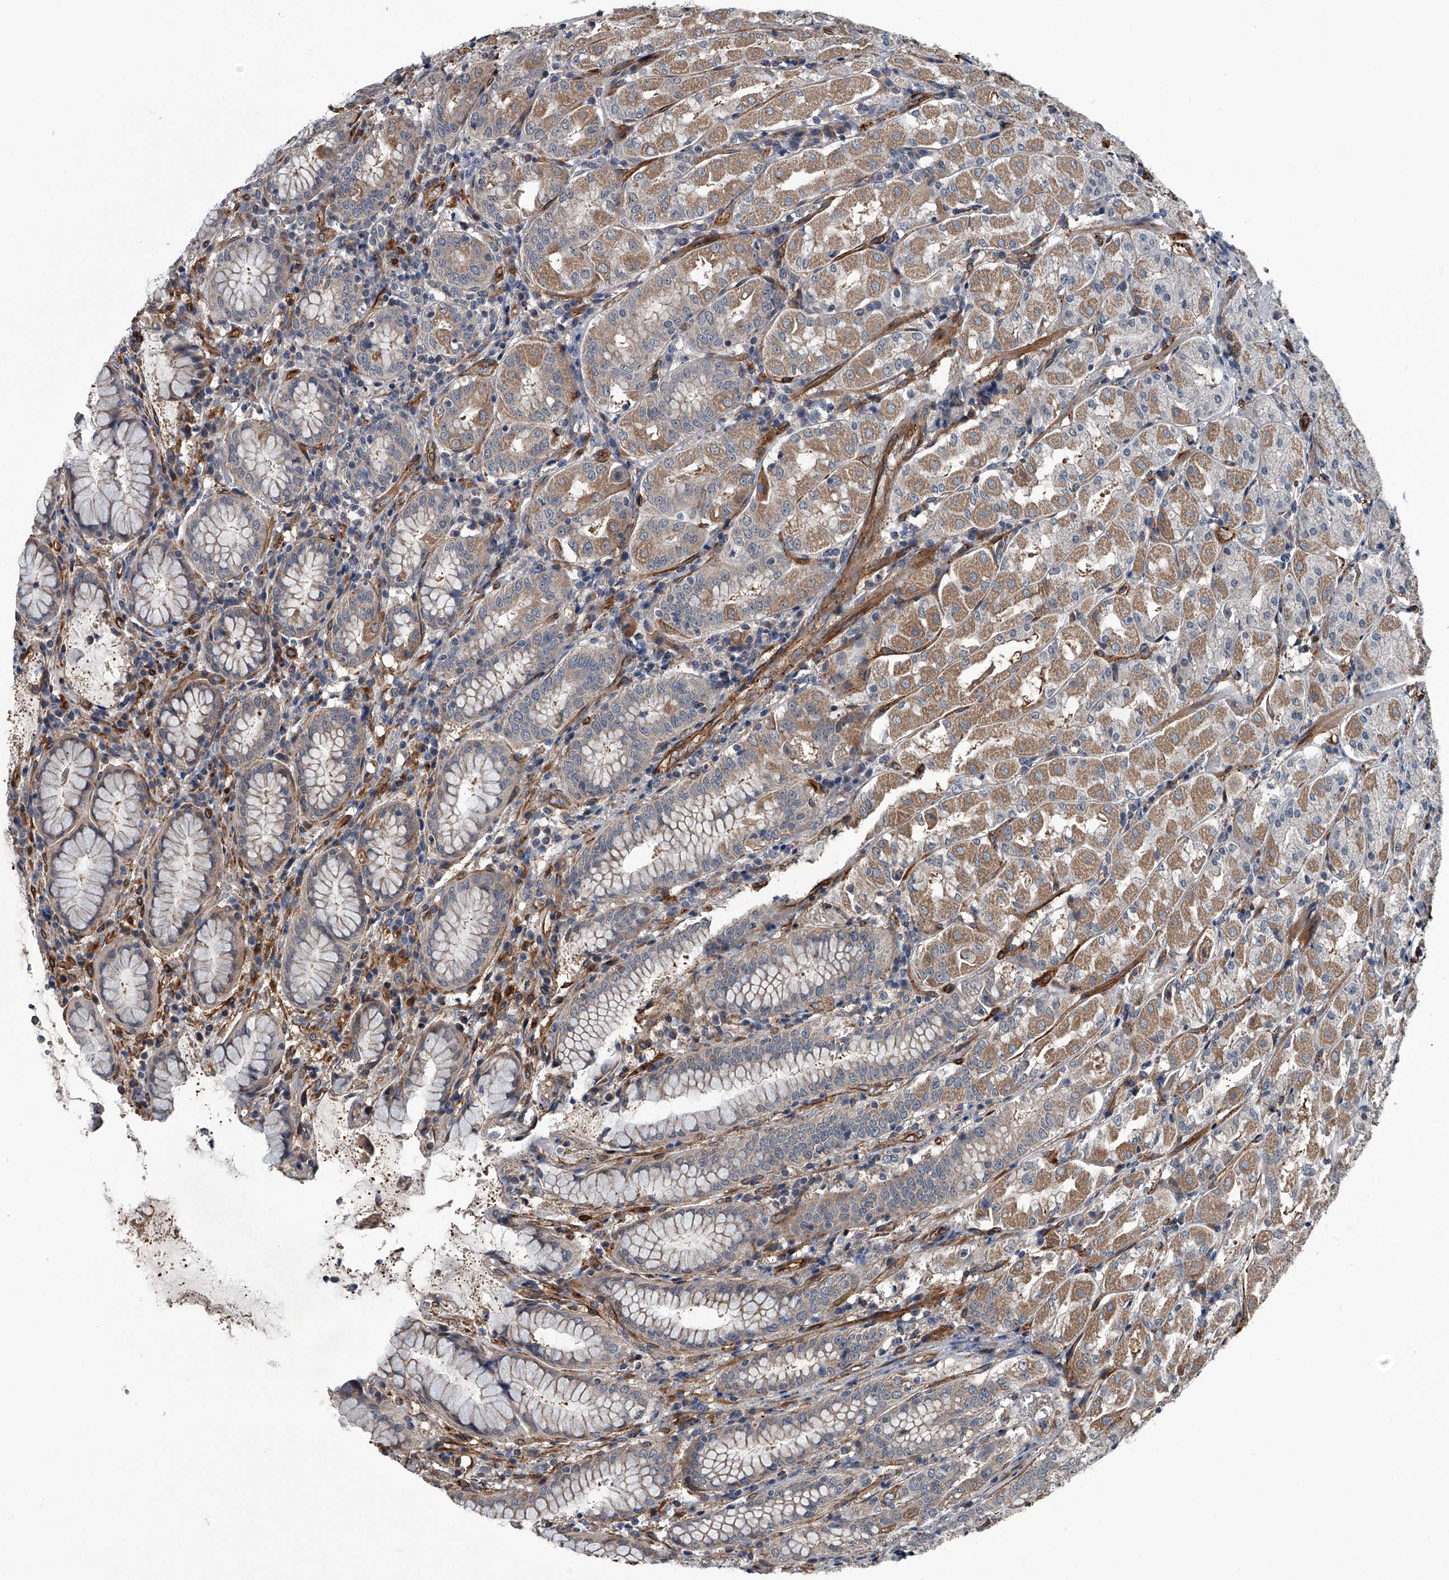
{"staining": {"intensity": "moderate", "quantity": "25%-75%", "location": "cytoplasmic/membranous"}, "tissue": "stomach", "cell_type": "Glandular cells", "image_type": "normal", "snomed": [{"axis": "morphology", "description": "Normal tissue, NOS"}, {"axis": "topography", "description": "Stomach"}, {"axis": "topography", "description": "Stomach, lower"}], "caption": "An image of stomach stained for a protein exhibits moderate cytoplasmic/membranous brown staining in glandular cells.", "gene": "LDLRAD2", "patient": {"sex": "female", "age": 56}}